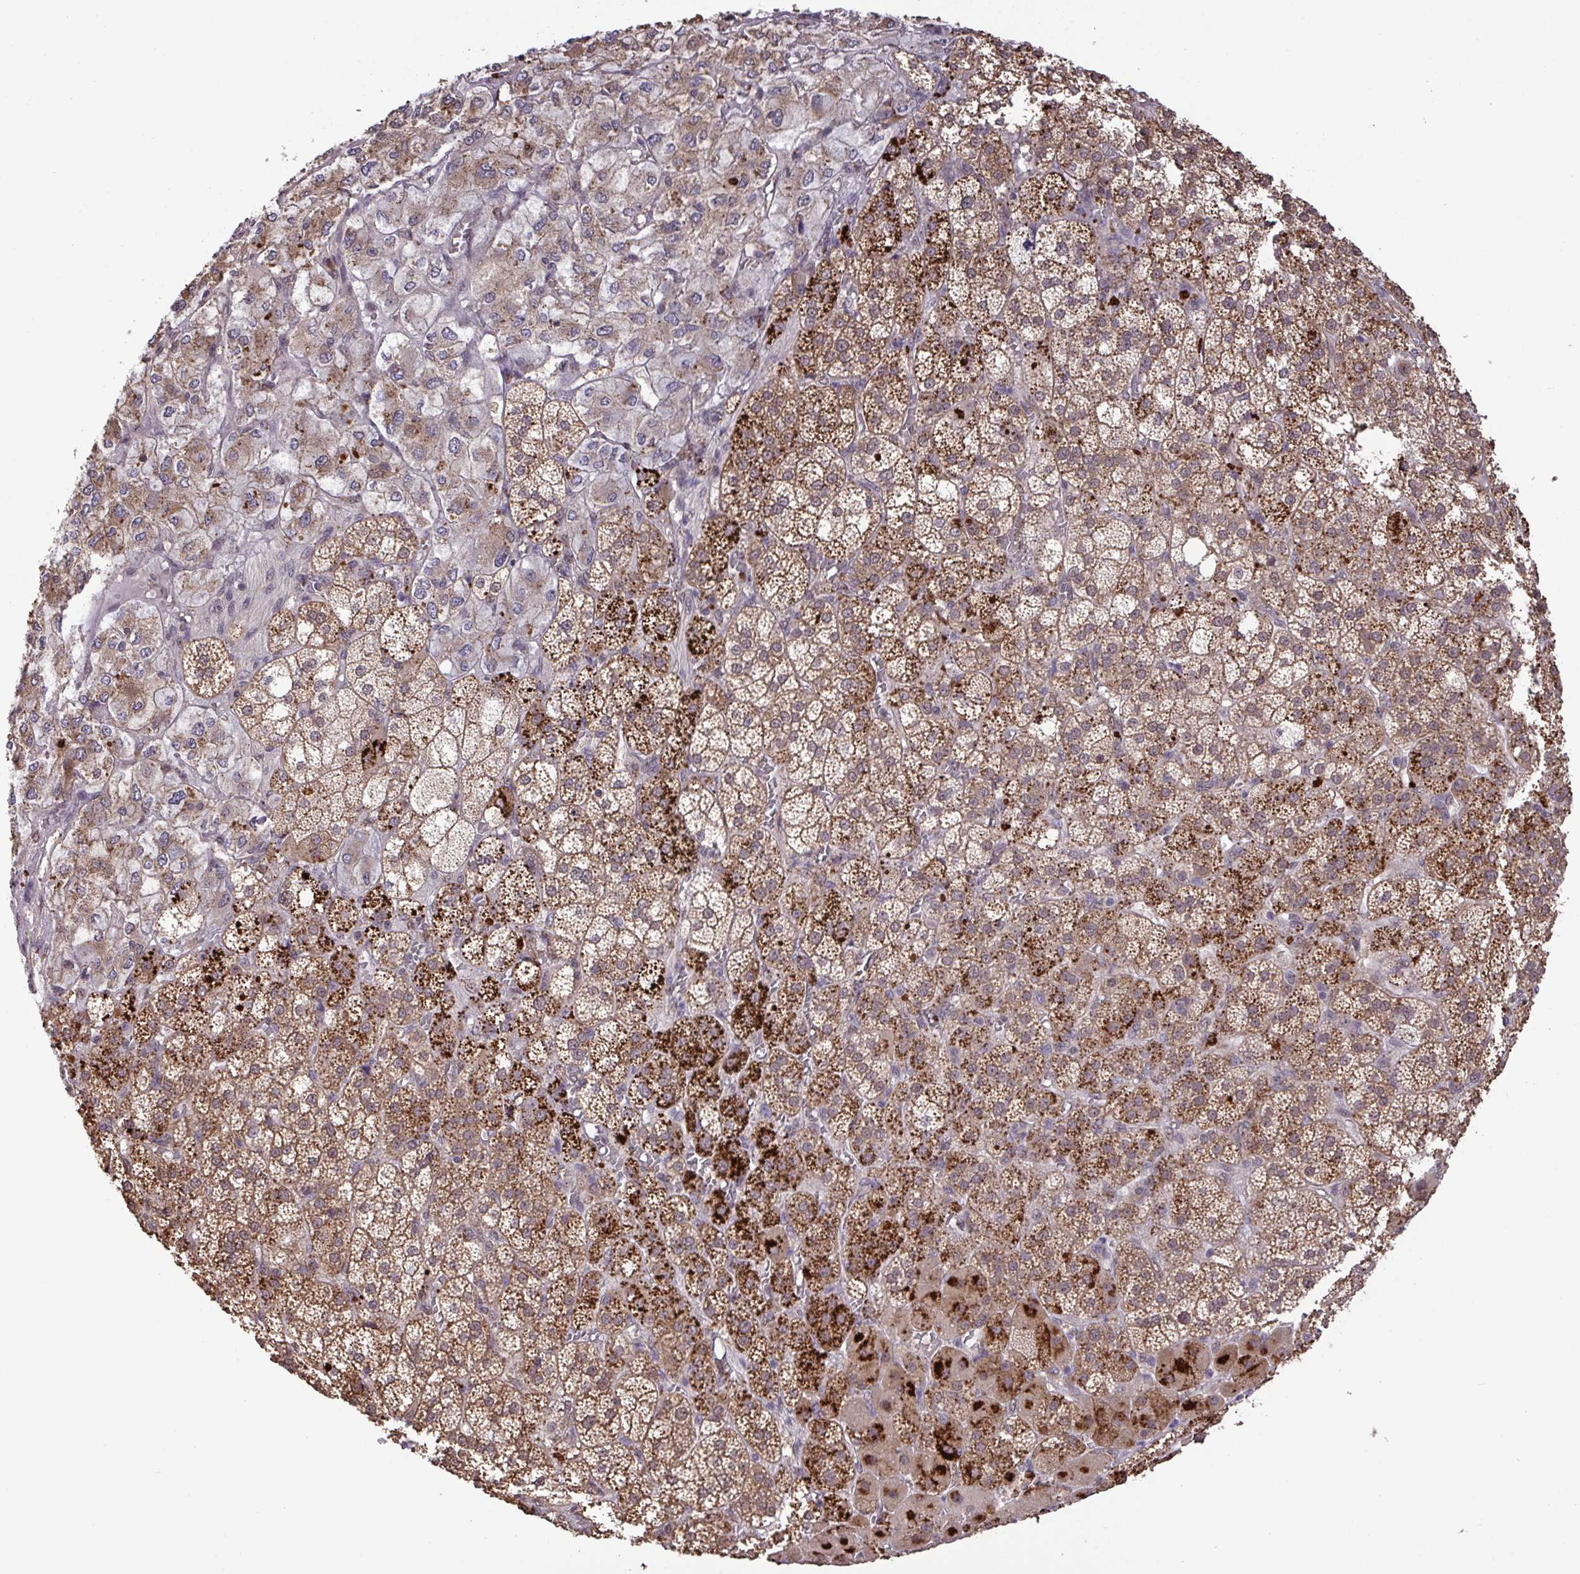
{"staining": {"intensity": "strong", "quantity": ">75%", "location": "cytoplasmic/membranous"}, "tissue": "adrenal gland", "cell_type": "Glandular cells", "image_type": "normal", "snomed": [{"axis": "morphology", "description": "Normal tissue, NOS"}, {"axis": "topography", "description": "Adrenal gland"}], "caption": "Adrenal gland stained with immunohistochemistry (IHC) shows strong cytoplasmic/membranous staining in approximately >75% of glandular cells.", "gene": "C12orf57", "patient": {"sex": "female", "age": 60}}